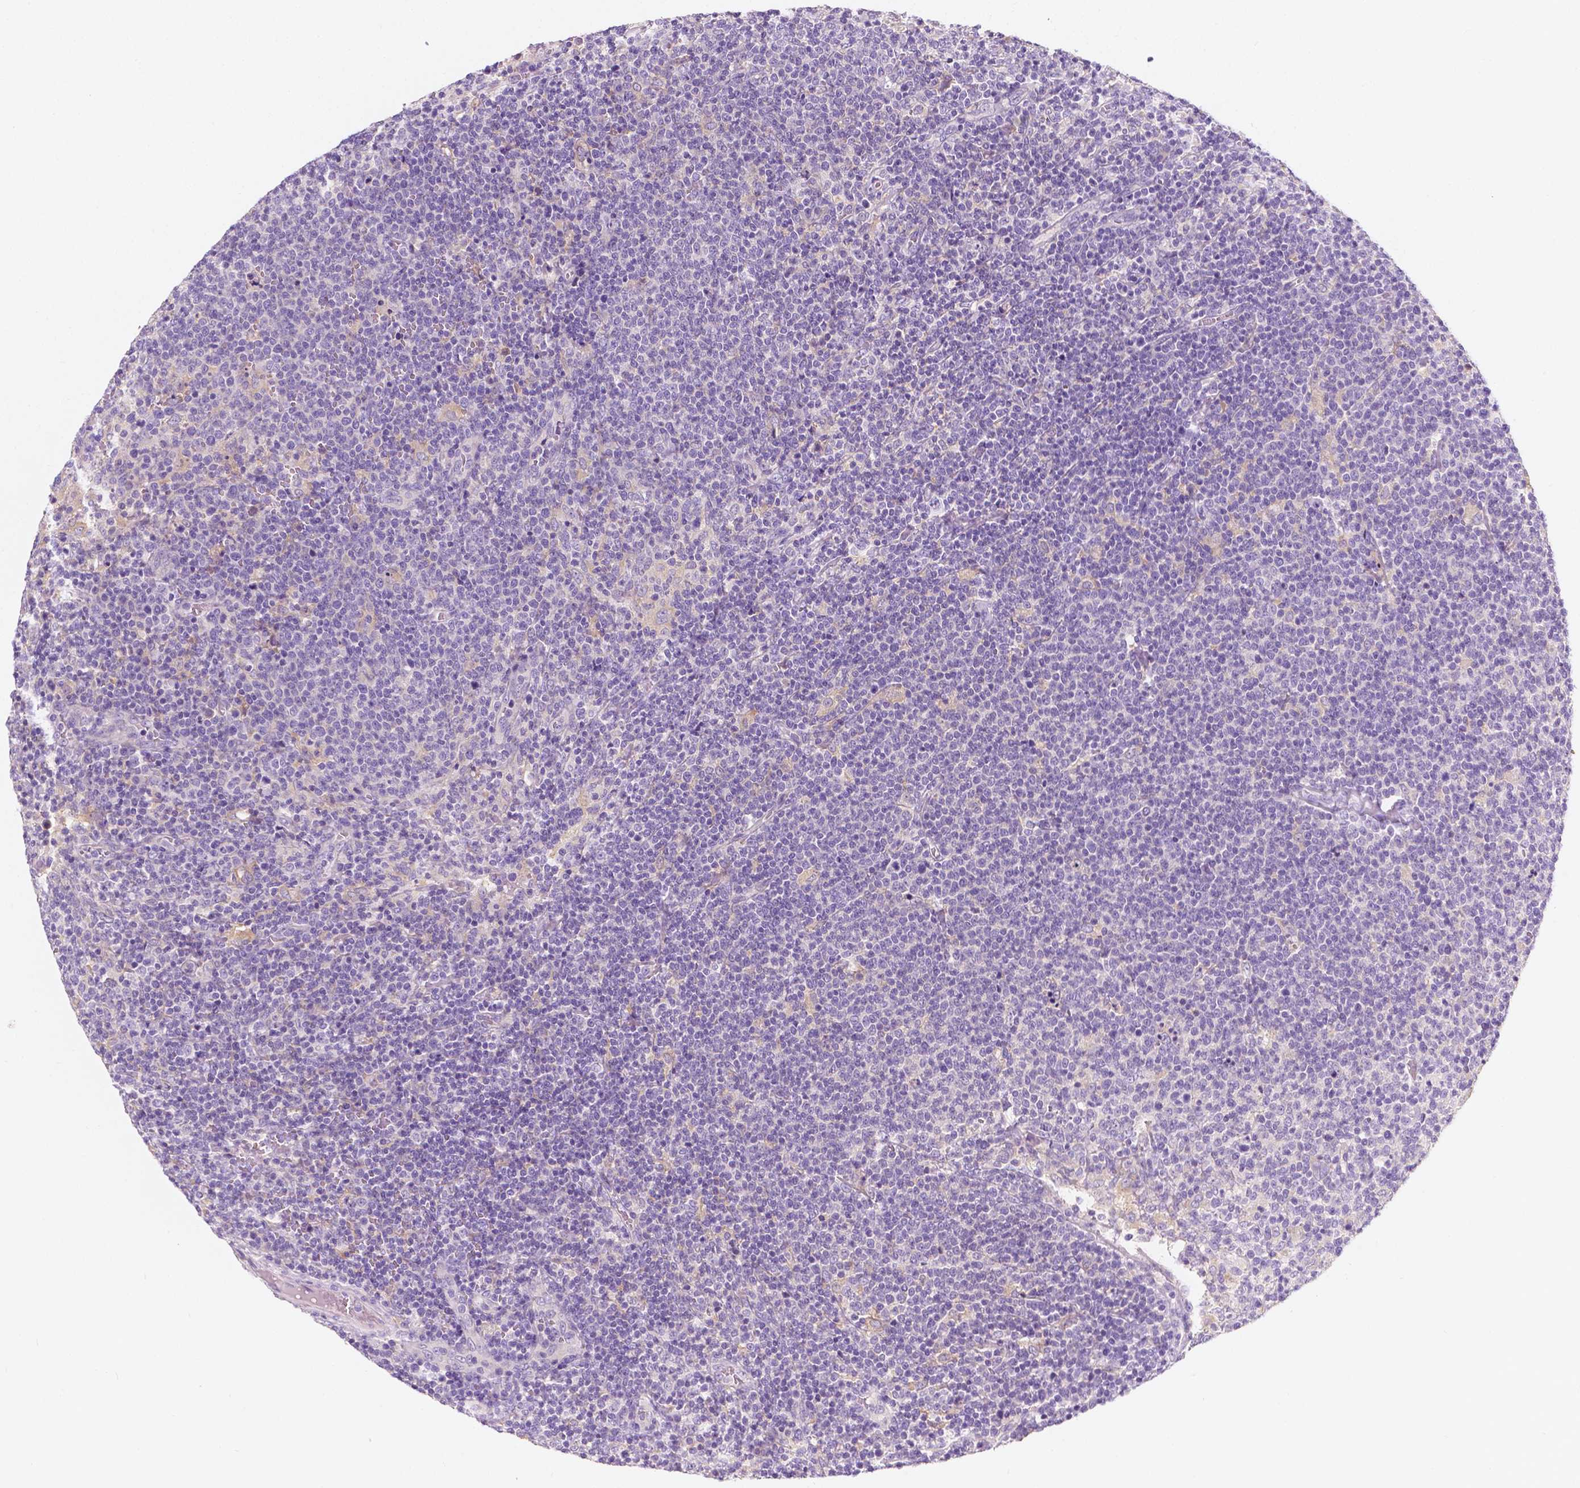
{"staining": {"intensity": "negative", "quantity": "none", "location": "none"}, "tissue": "lymphoma", "cell_type": "Tumor cells", "image_type": "cancer", "snomed": [{"axis": "morphology", "description": "Malignant lymphoma, non-Hodgkin's type, High grade"}, {"axis": "topography", "description": "Lymph node"}], "caption": "The image exhibits no staining of tumor cells in high-grade malignant lymphoma, non-Hodgkin's type. Brightfield microscopy of immunohistochemistry stained with DAB (brown) and hematoxylin (blue), captured at high magnification.", "gene": "SIRT2", "patient": {"sex": "male", "age": 61}}